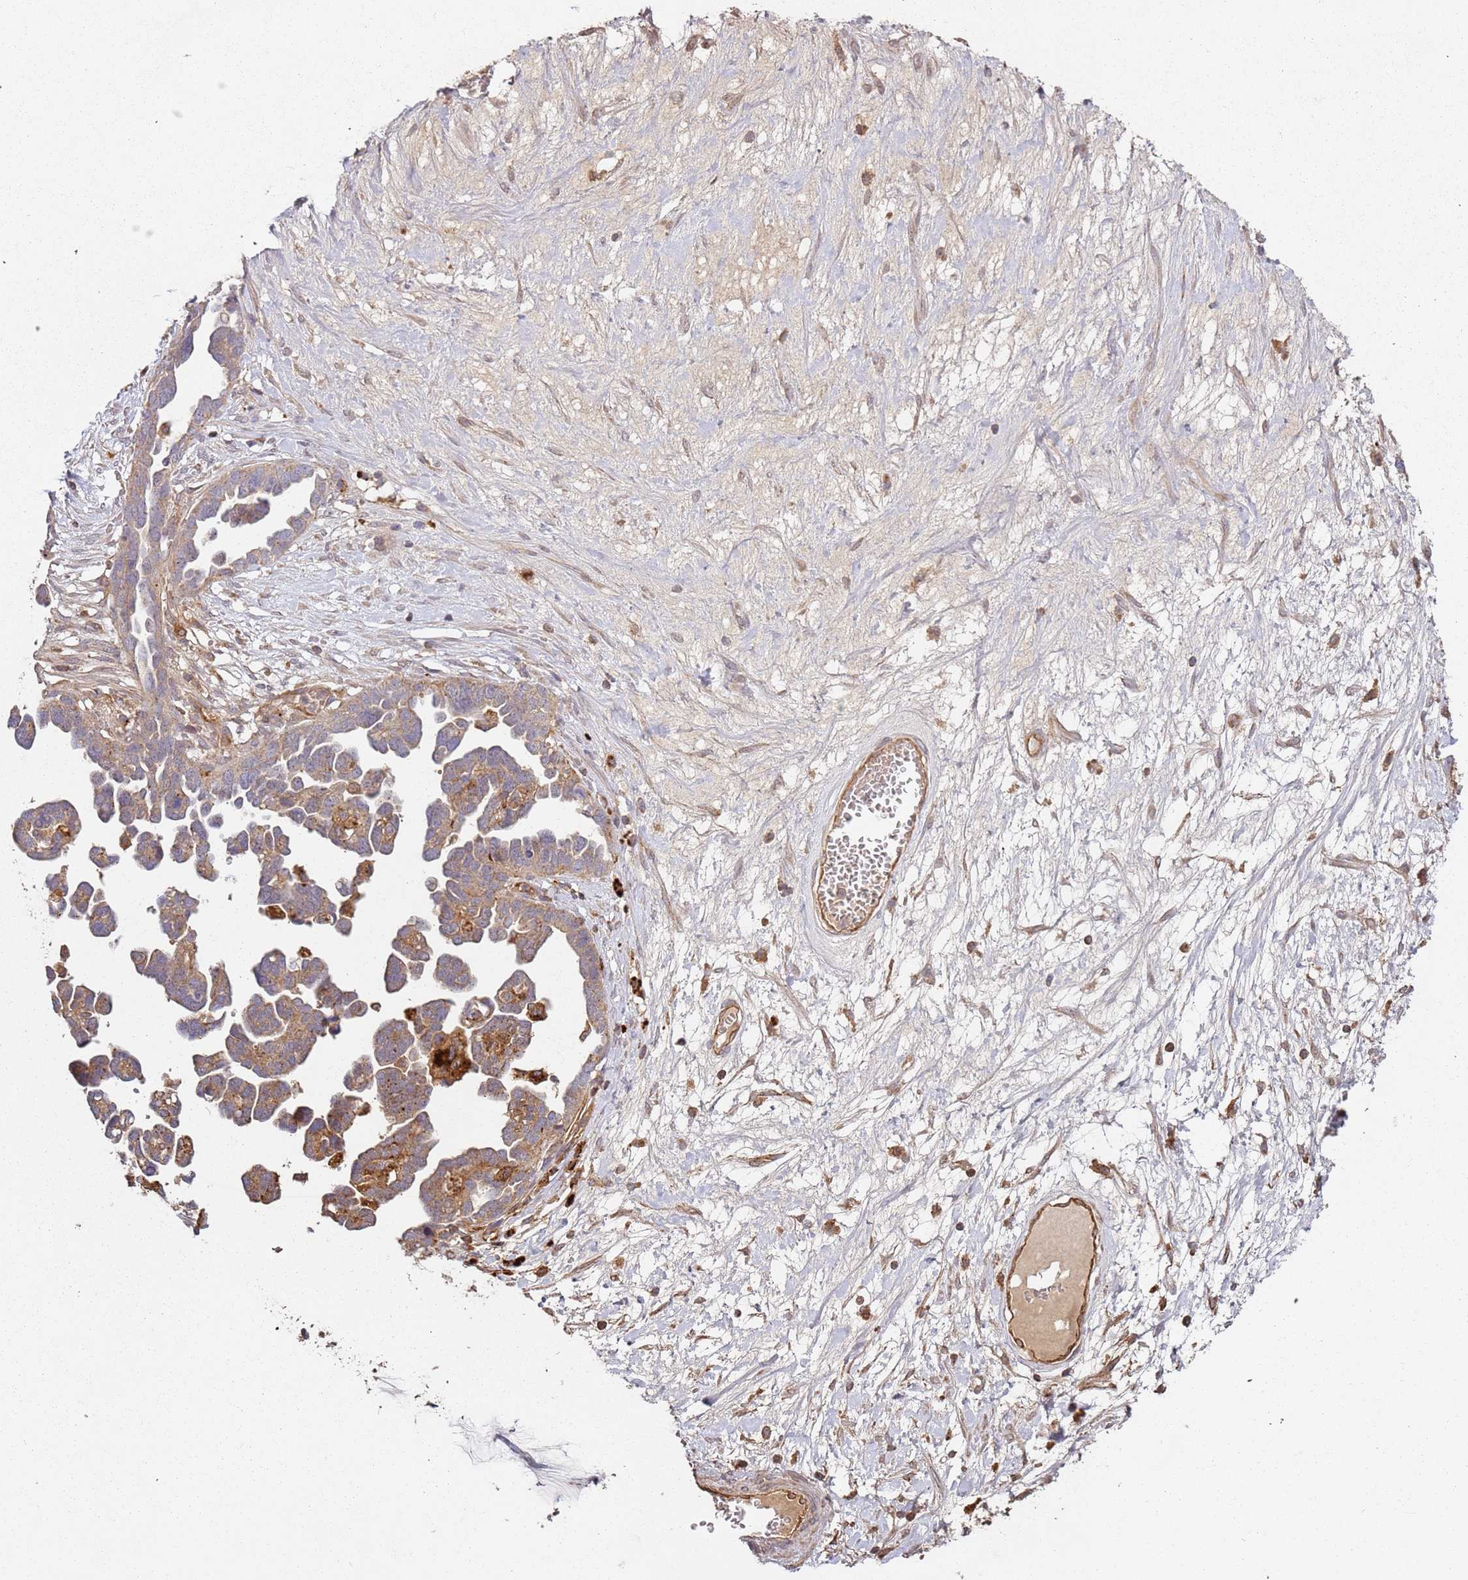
{"staining": {"intensity": "moderate", "quantity": ">75%", "location": "cytoplasmic/membranous"}, "tissue": "ovarian cancer", "cell_type": "Tumor cells", "image_type": "cancer", "snomed": [{"axis": "morphology", "description": "Cystadenocarcinoma, serous, NOS"}, {"axis": "topography", "description": "Ovary"}], "caption": "Immunohistochemical staining of human serous cystadenocarcinoma (ovarian) demonstrates moderate cytoplasmic/membranous protein staining in about >75% of tumor cells.", "gene": "SCGB2B2", "patient": {"sex": "female", "age": 54}}